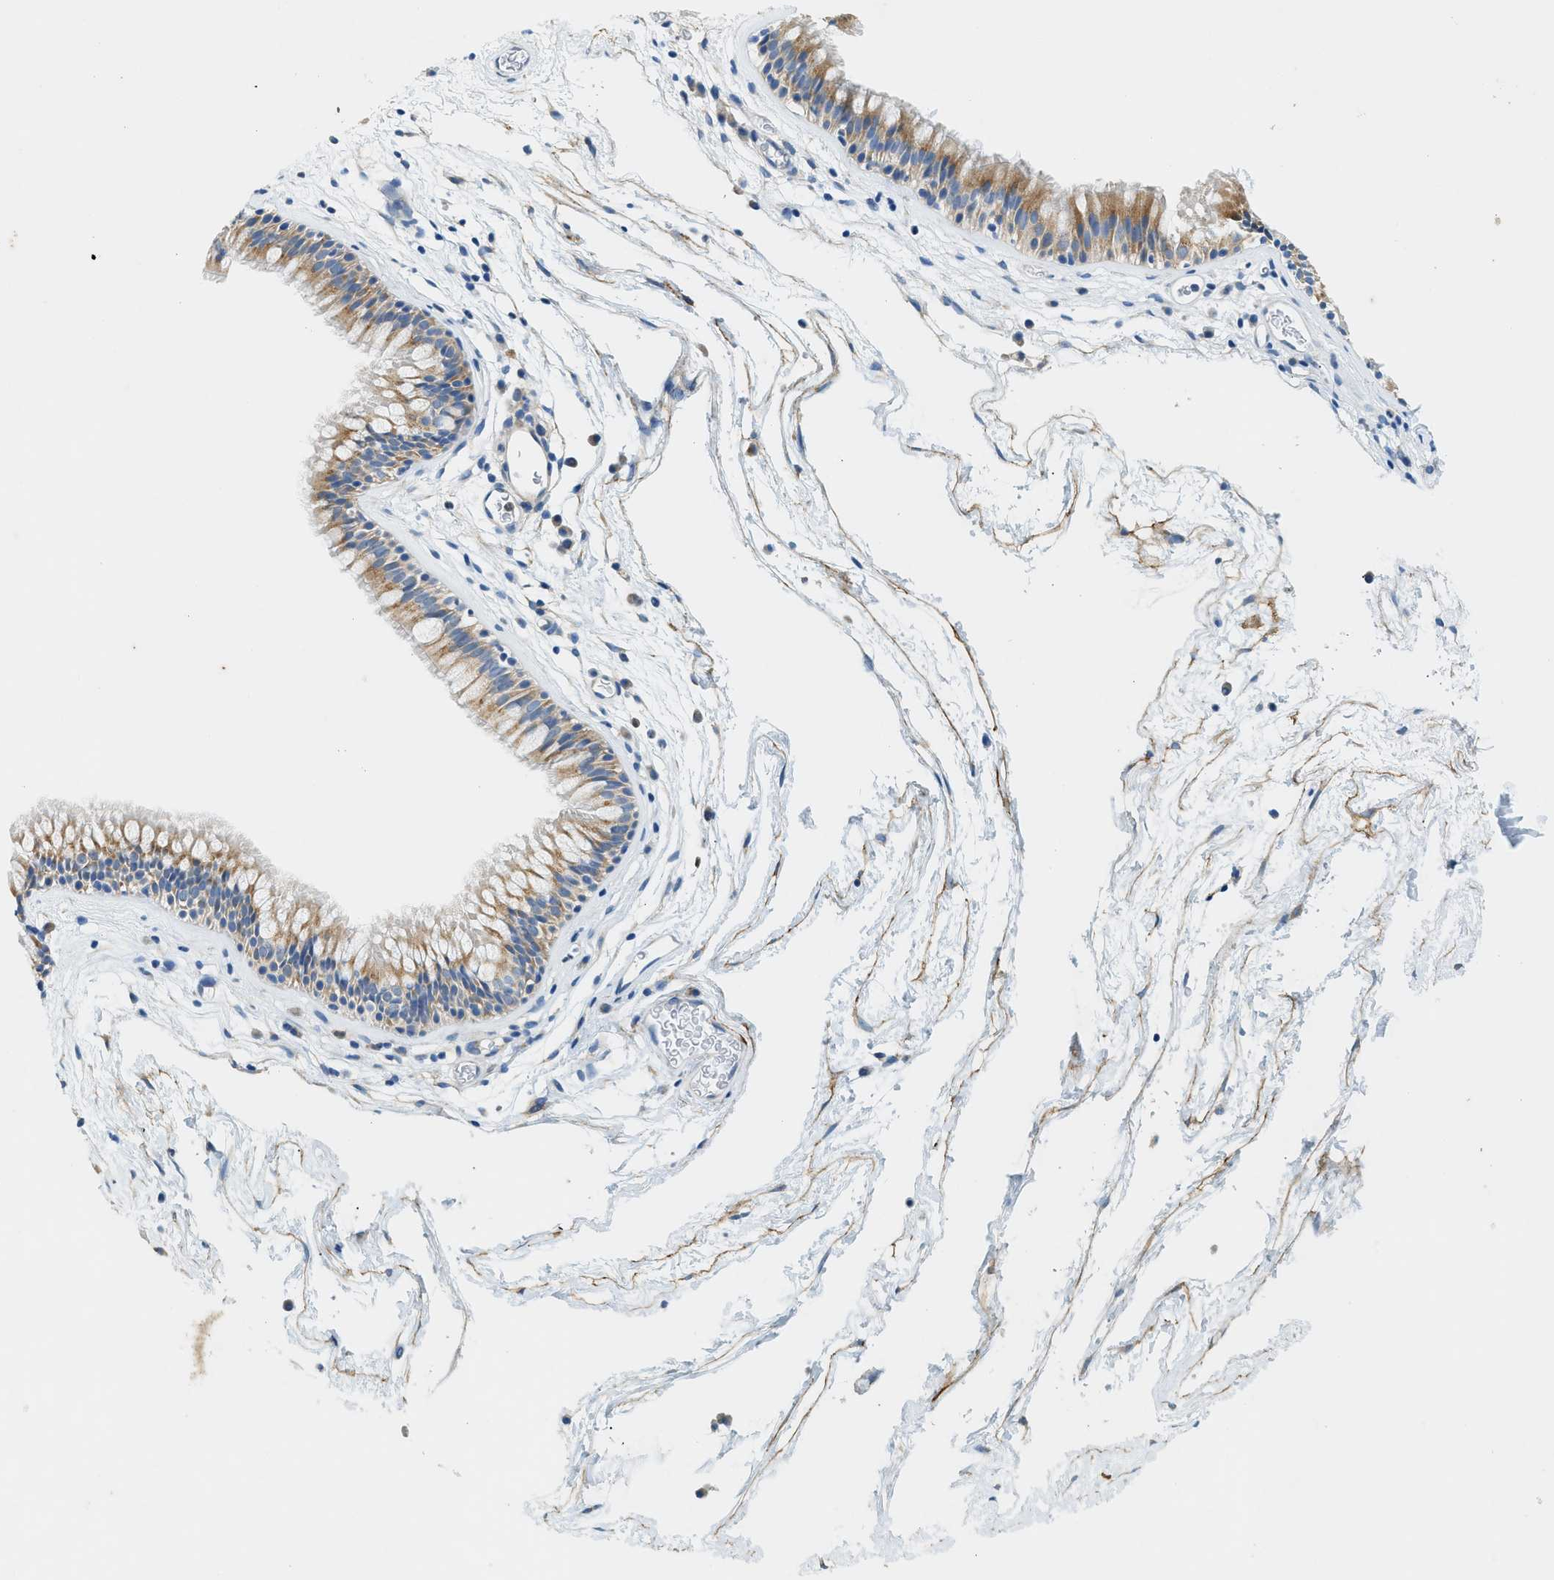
{"staining": {"intensity": "moderate", "quantity": "25%-75%", "location": "cytoplasmic/membranous"}, "tissue": "nasopharynx", "cell_type": "Respiratory epithelial cells", "image_type": "normal", "snomed": [{"axis": "morphology", "description": "Normal tissue, NOS"}, {"axis": "morphology", "description": "Inflammation, NOS"}, {"axis": "topography", "description": "Nasopharynx"}], "caption": "Benign nasopharynx demonstrates moderate cytoplasmic/membranous staining in approximately 25%-75% of respiratory epithelial cells (IHC, brightfield microscopy, high magnification)..", "gene": "ZDHHC13", "patient": {"sex": "male", "age": 48}}